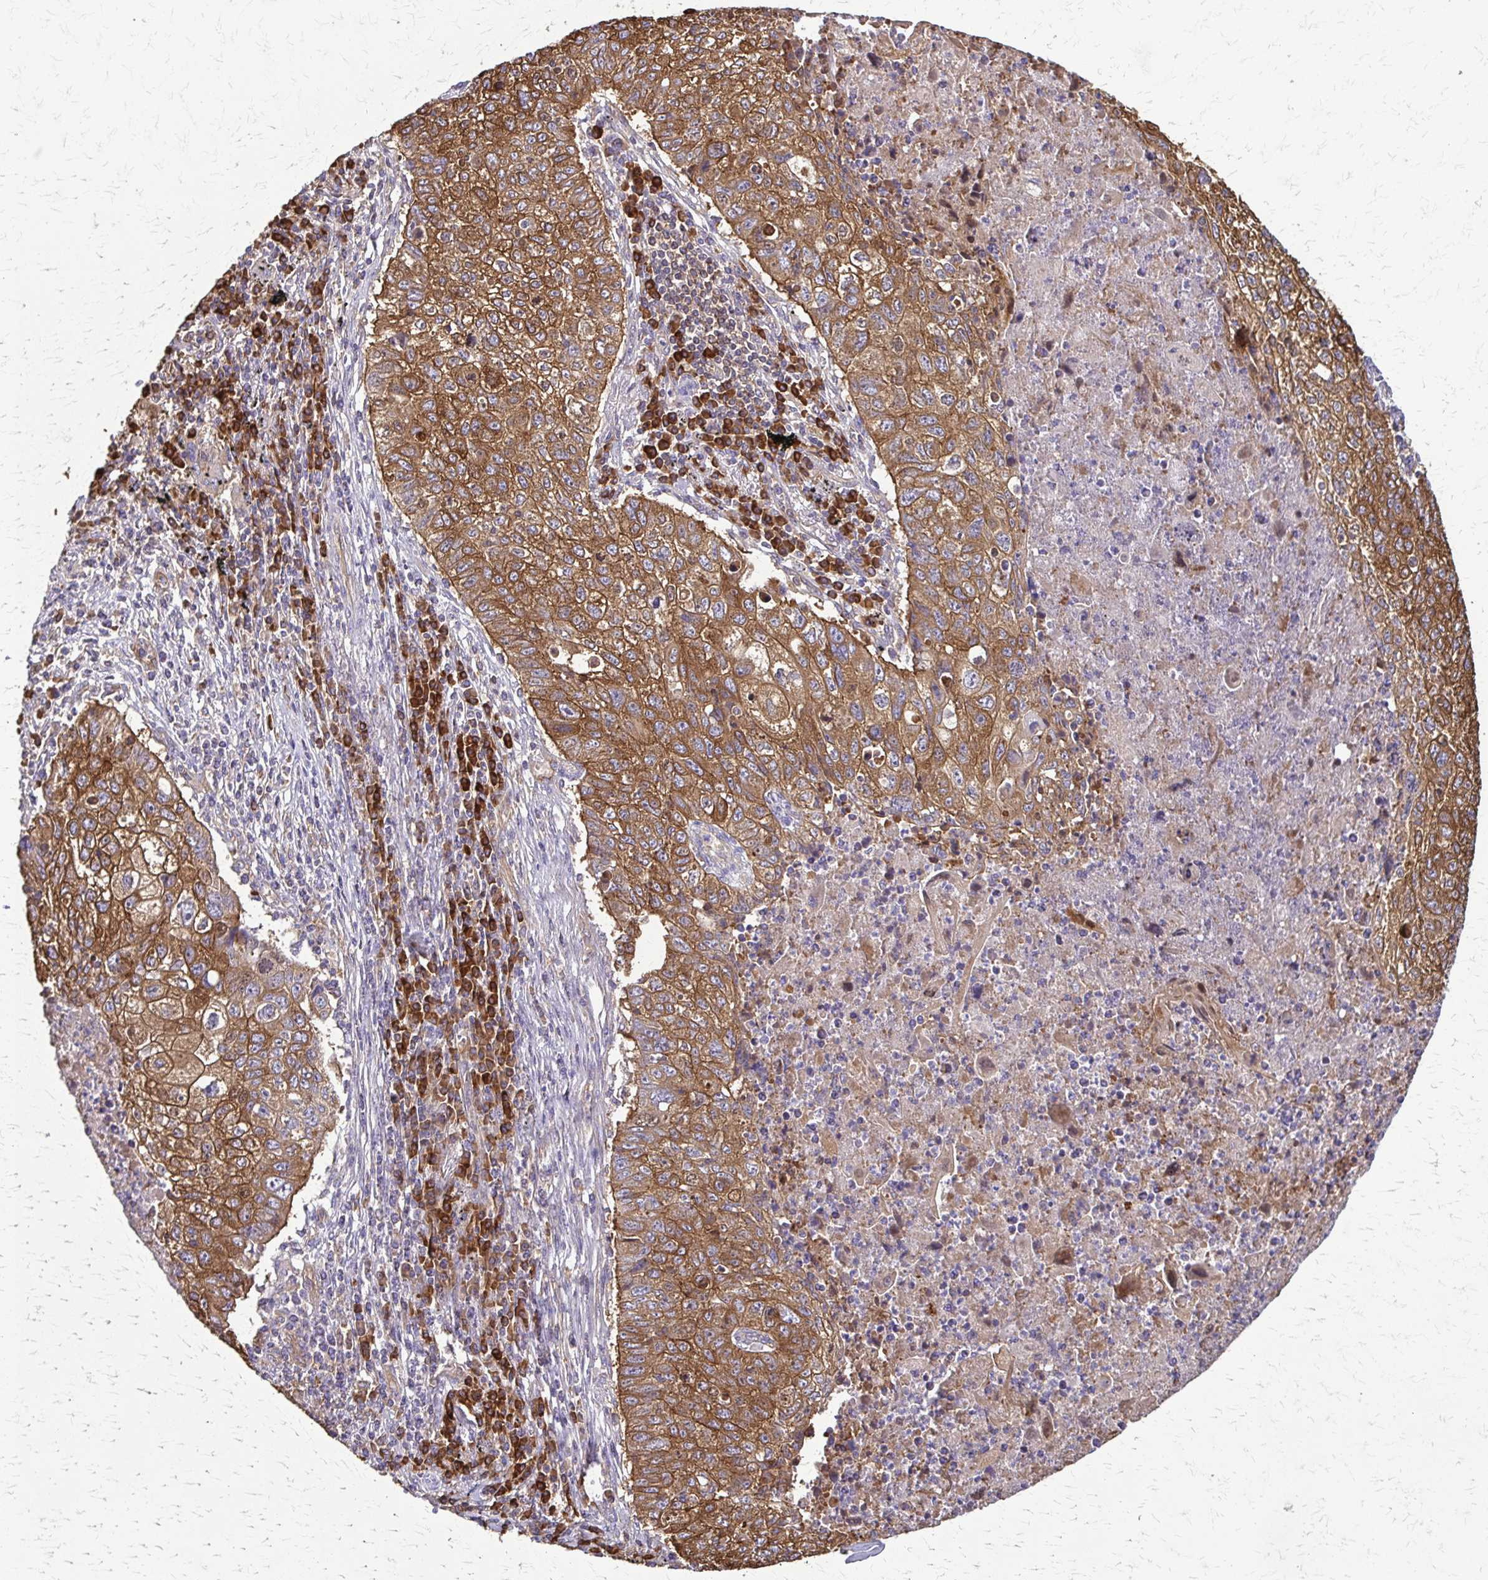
{"staining": {"intensity": "moderate", "quantity": ">75%", "location": "cytoplasmic/membranous"}, "tissue": "lung cancer", "cell_type": "Tumor cells", "image_type": "cancer", "snomed": [{"axis": "morphology", "description": "Normal morphology"}, {"axis": "morphology", "description": "Aneuploidy"}, {"axis": "morphology", "description": "Squamous cell carcinoma, NOS"}, {"axis": "topography", "description": "Lymph node"}, {"axis": "topography", "description": "Lung"}], "caption": "High-magnification brightfield microscopy of aneuploidy (lung) stained with DAB (brown) and counterstained with hematoxylin (blue). tumor cells exhibit moderate cytoplasmic/membranous positivity is seen in about>75% of cells.", "gene": "EEF2", "patient": {"sex": "female", "age": 76}}